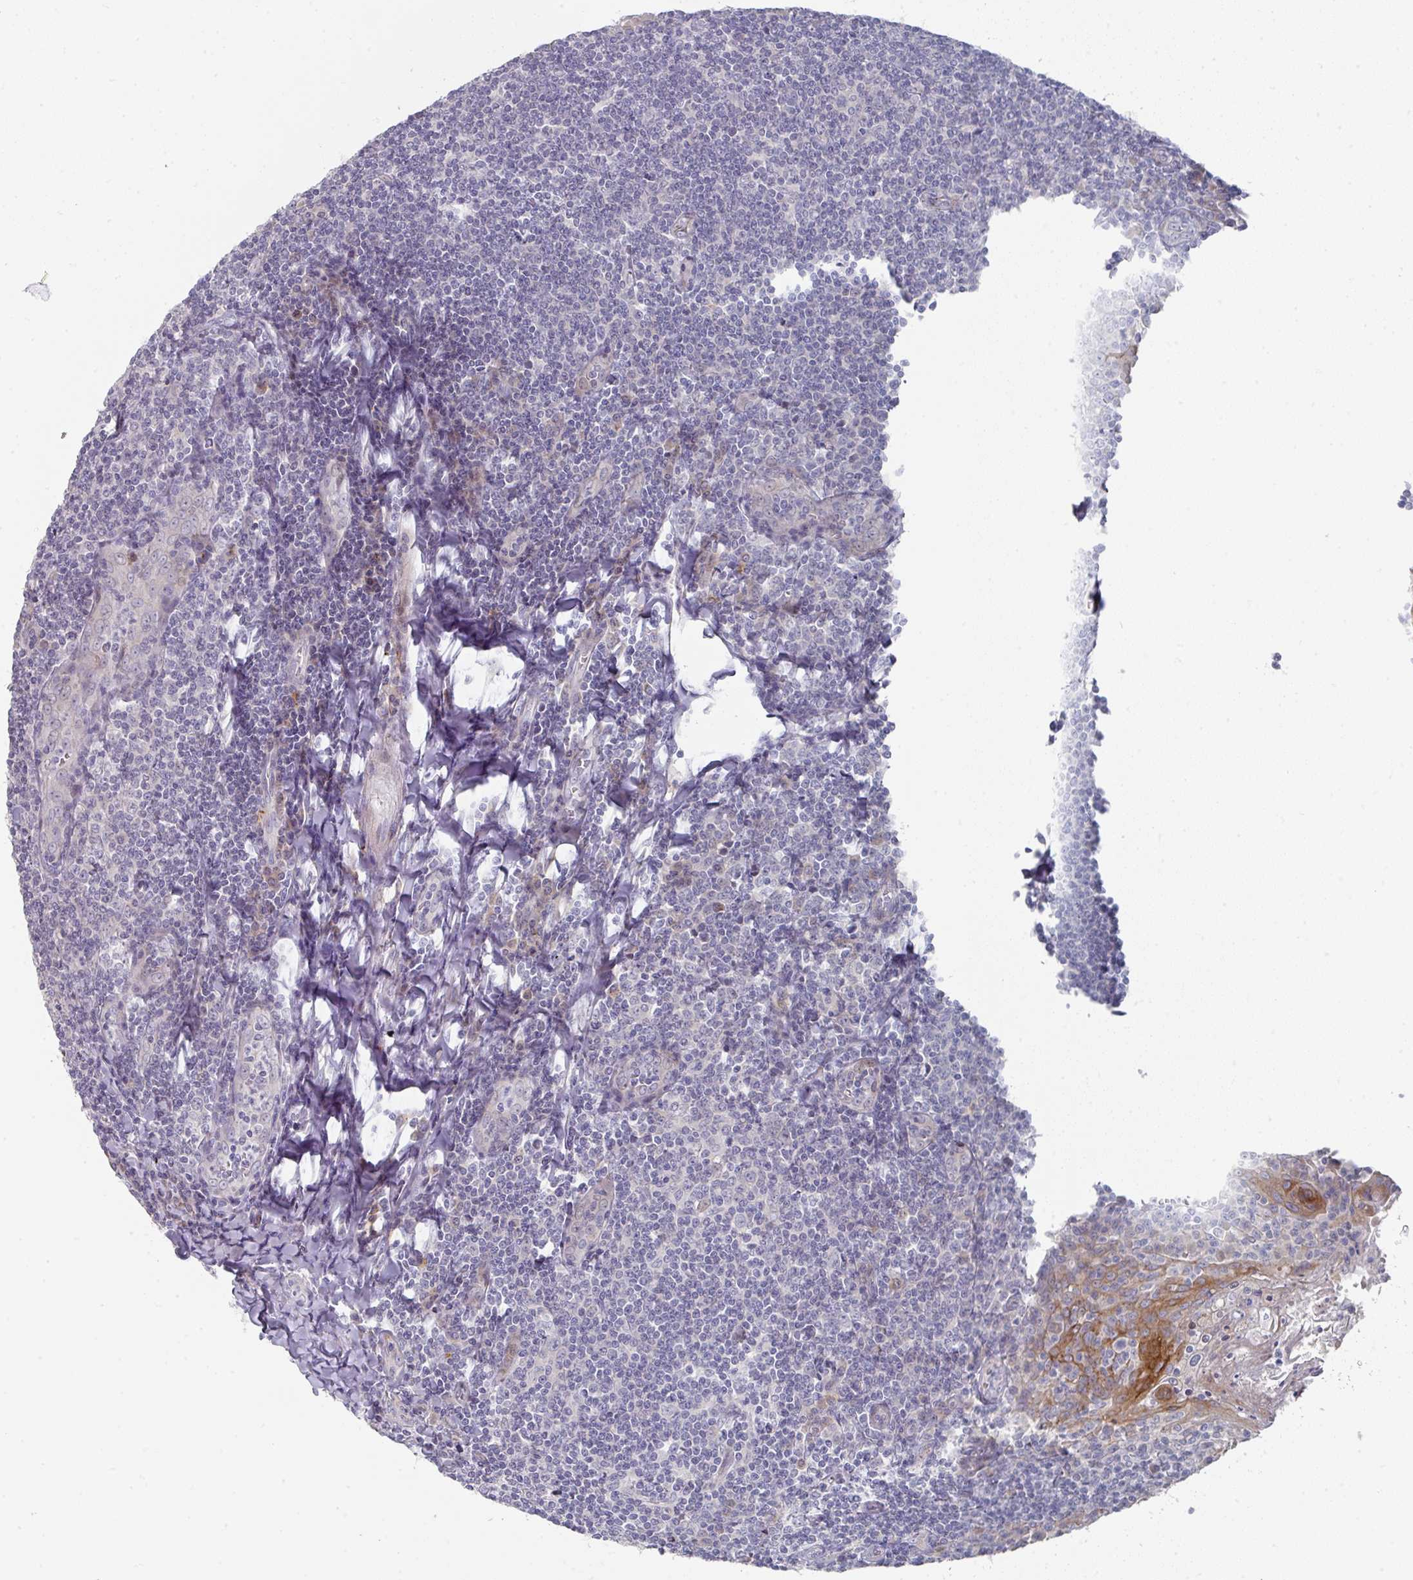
{"staining": {"intensity": "negative", "quantity": "none", "location": "none"}, "tissue": "tonsil", "cell_type": "Germinal center cells", "image_type": "normal", "snomed": [{"axis": "morphology", "description": "Normal tissue, NOS"}, {"axis": "topography", "description": "Tonsil"}], "caption": "The histopathology image reveals no staining of germinal center cells in normal tonsil. (DAB (3,3'-diaminobenzidine) IHC, high magnification).", "gene": "NT5C1A", "patient": {"sex": "male", "age": 27}}